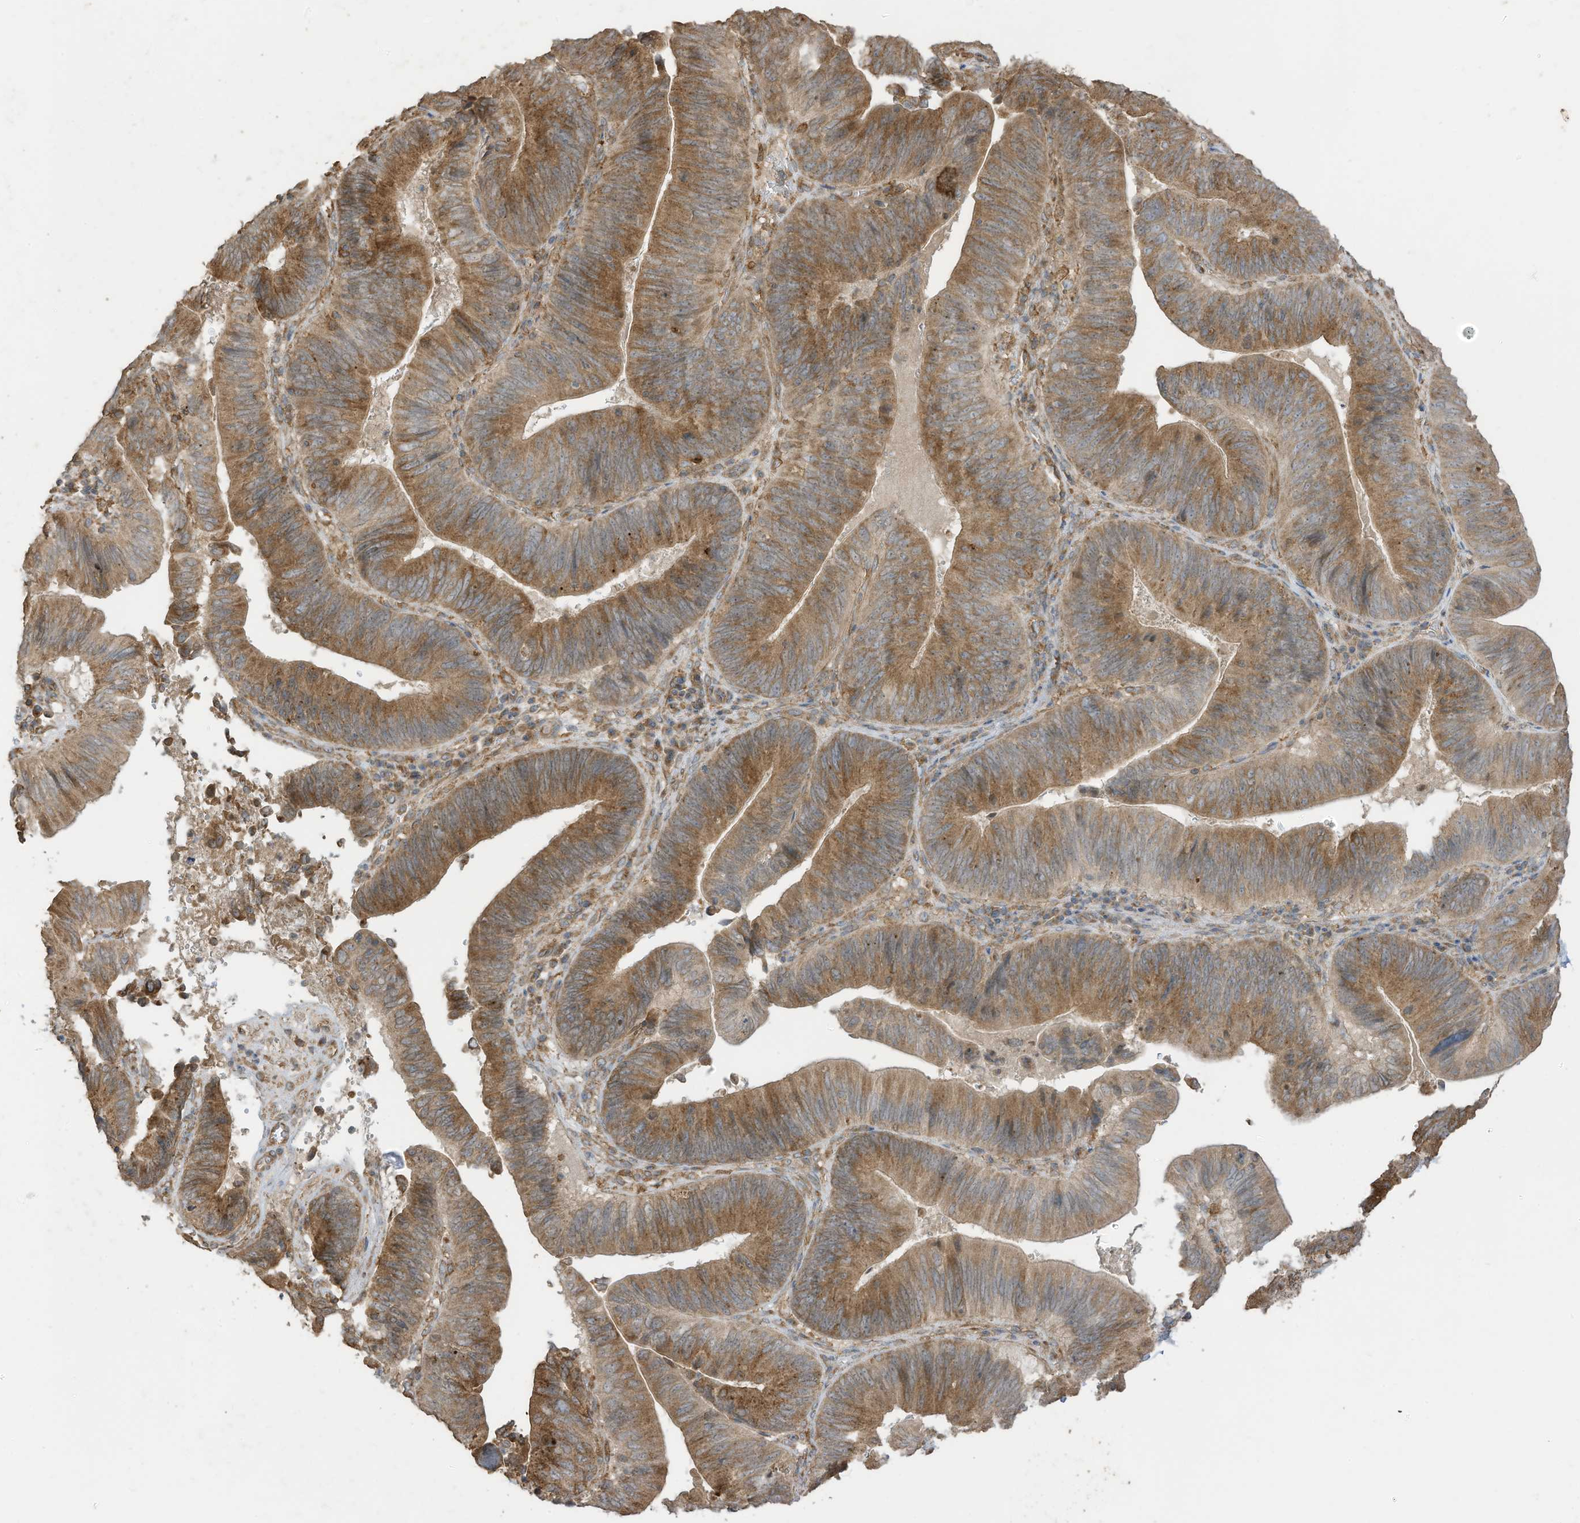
{"staining": {"intensity": "moderate", "quantity": ">75%", "location": "cytoplasmic/membranous"}, "tissue": "pancreatic cancer", "cell_type": "Tumor cells", "image_type": "cancer", "snomed": [{"axis": "morphology", "description": "Adenocarcinoma, NOS"}, {"axis": "topography", "description": "Pancreas"}], "caption": "DAB immunohistochemical staining of pancreatic cancer exhibits moderate cytoplasmic/membranous protein positivity in approximately >75% of tumor cells.", "gene": "CGAS", "patient": {"sex": "male", "age": 63}}